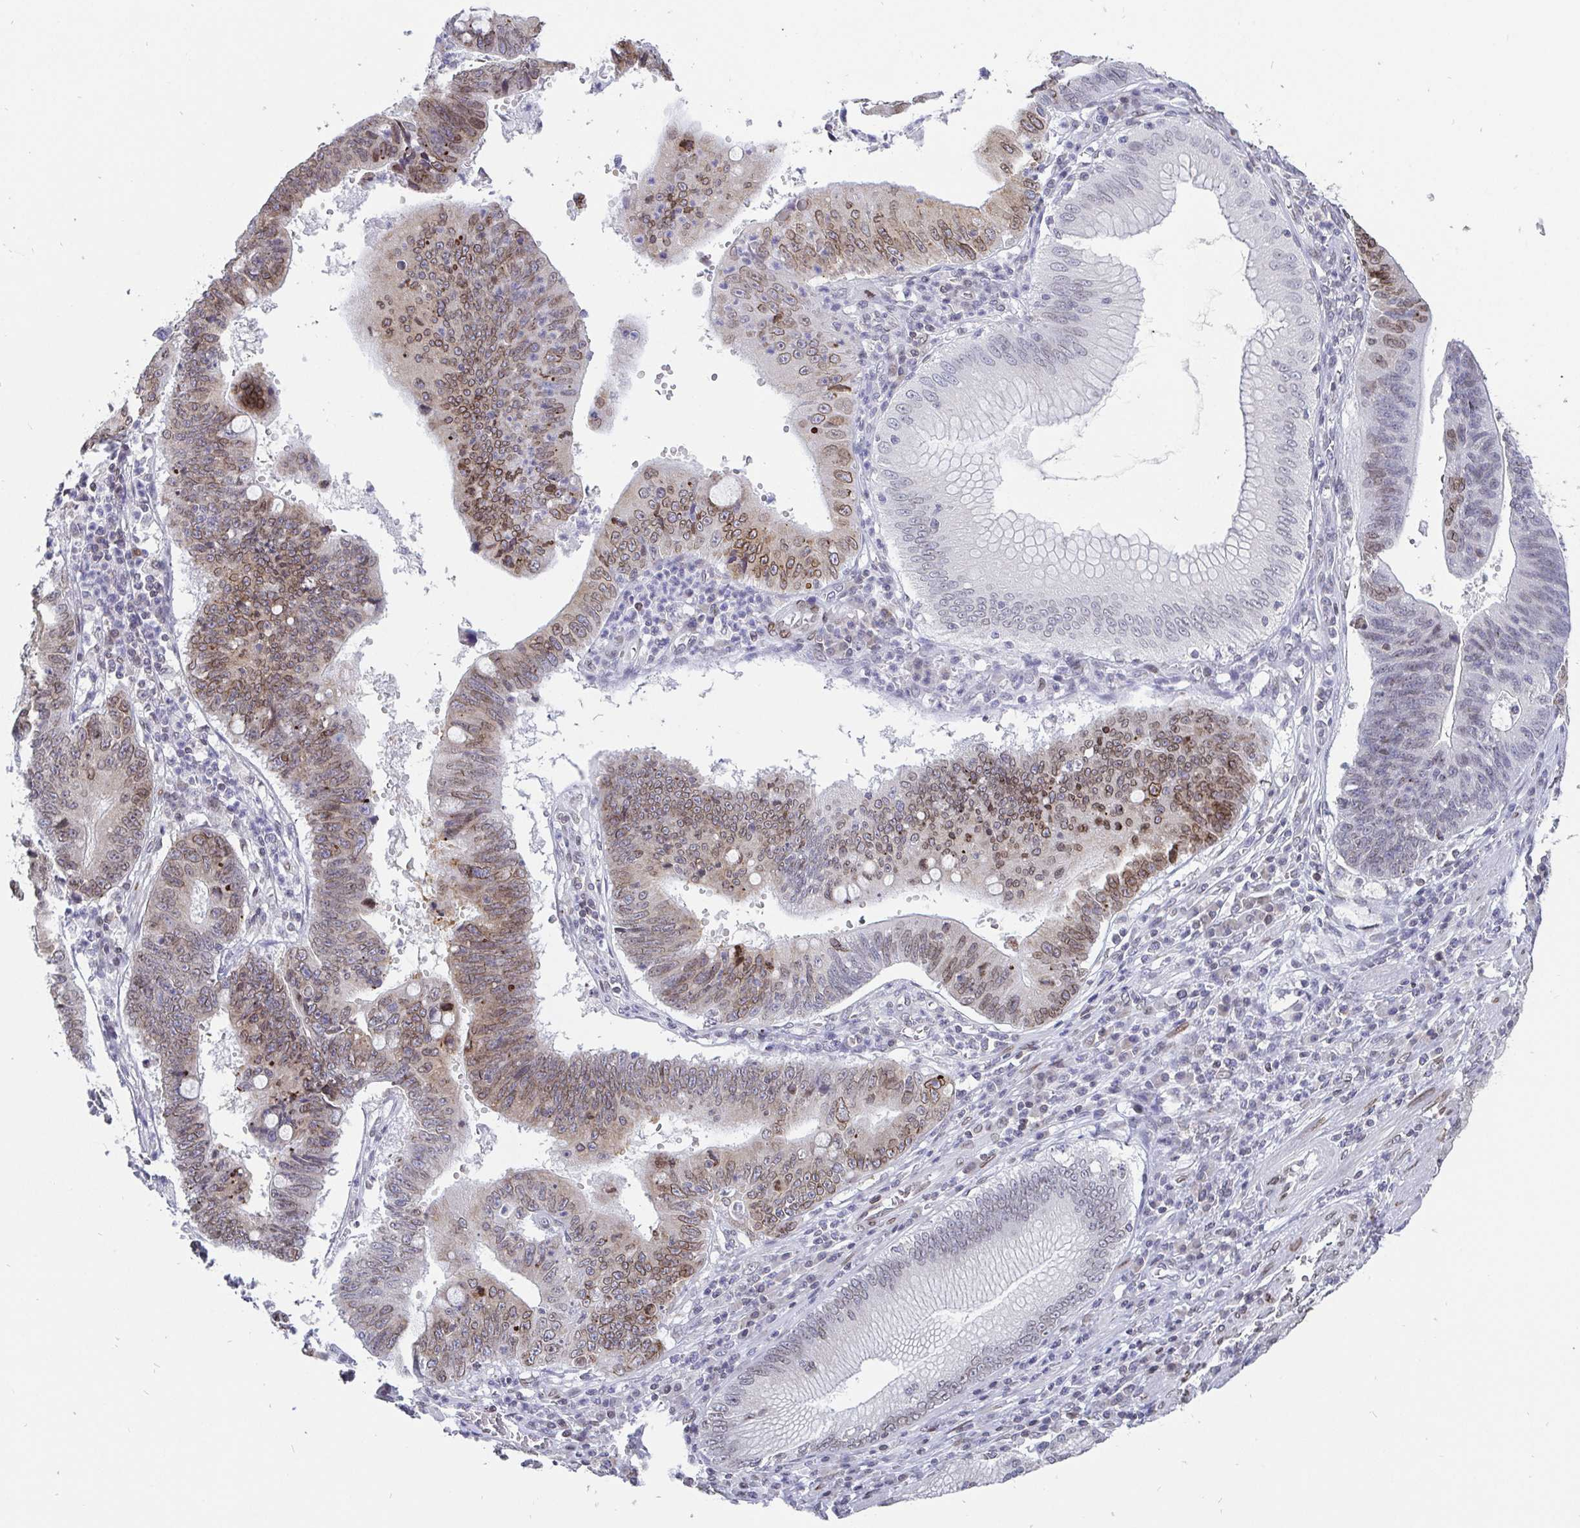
{"staining": {"intensity": "moderate", "quantity": "<25%", "location": "cytoplasmic/membranous,nuclear"}, "tissue": "stomach cancer", "cell_type": "Tumor cells", "image_type": "cancer", "snomed": [{"axis": "morphology", "description": "Adenocarcinoma, NOS"}, {"axis": "topography", "description": "Stomach"}], "caption": "This micrograph demonstrates stomach cancer stained with immunohistochemistry to label a protein in brown. The cytoplasmic/membranous and nuclear of tumor cells show moderate positivity for the protein. Nuclei are counter-stained blue.", "gene": "EMD", "patient": {"sex": "male", "age": 59}}